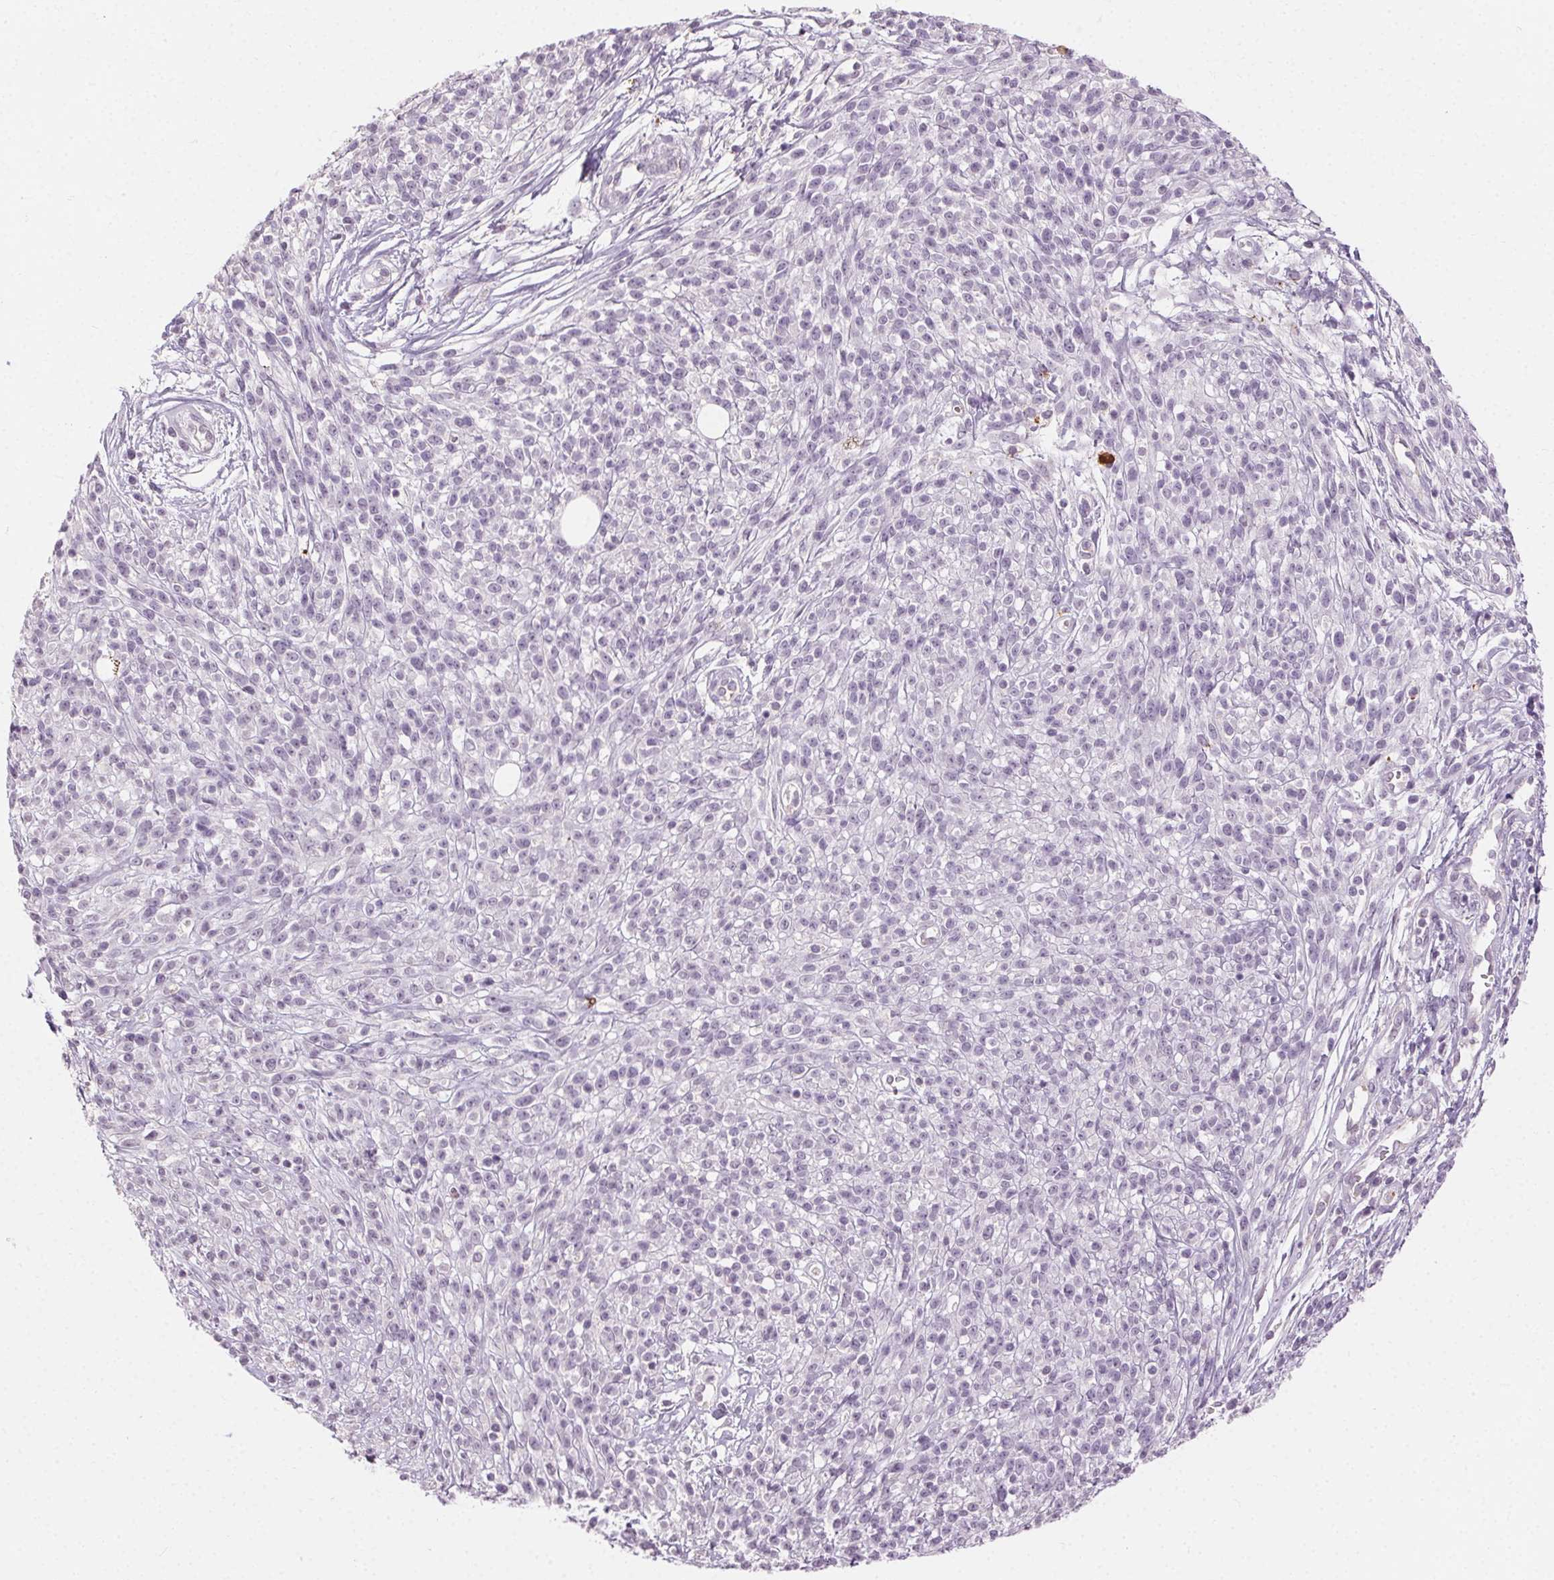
{"staining": {"intensity": "negative", "quantity": "none", "location": "none"}, "tissue": "melanoma", "cell_type": "Tumor cells", "image_type": "cancer", "snomed": [{"axis": "morphology", "description": "Malignant melanoma, NOS"}, {"axis": "topography", "description": "Skin"}, {"axis": "topography", "description": "Skin of trunk"}], "caption": "This photomicrograph is of malignant melanoma stained with immunohistochemistry to label a protein in brown with the nuclei are counter-stained blue. There is no expression in tumor cells.", "gene": "CLTRN", "patient": {"sex": "male", "age": 74}}